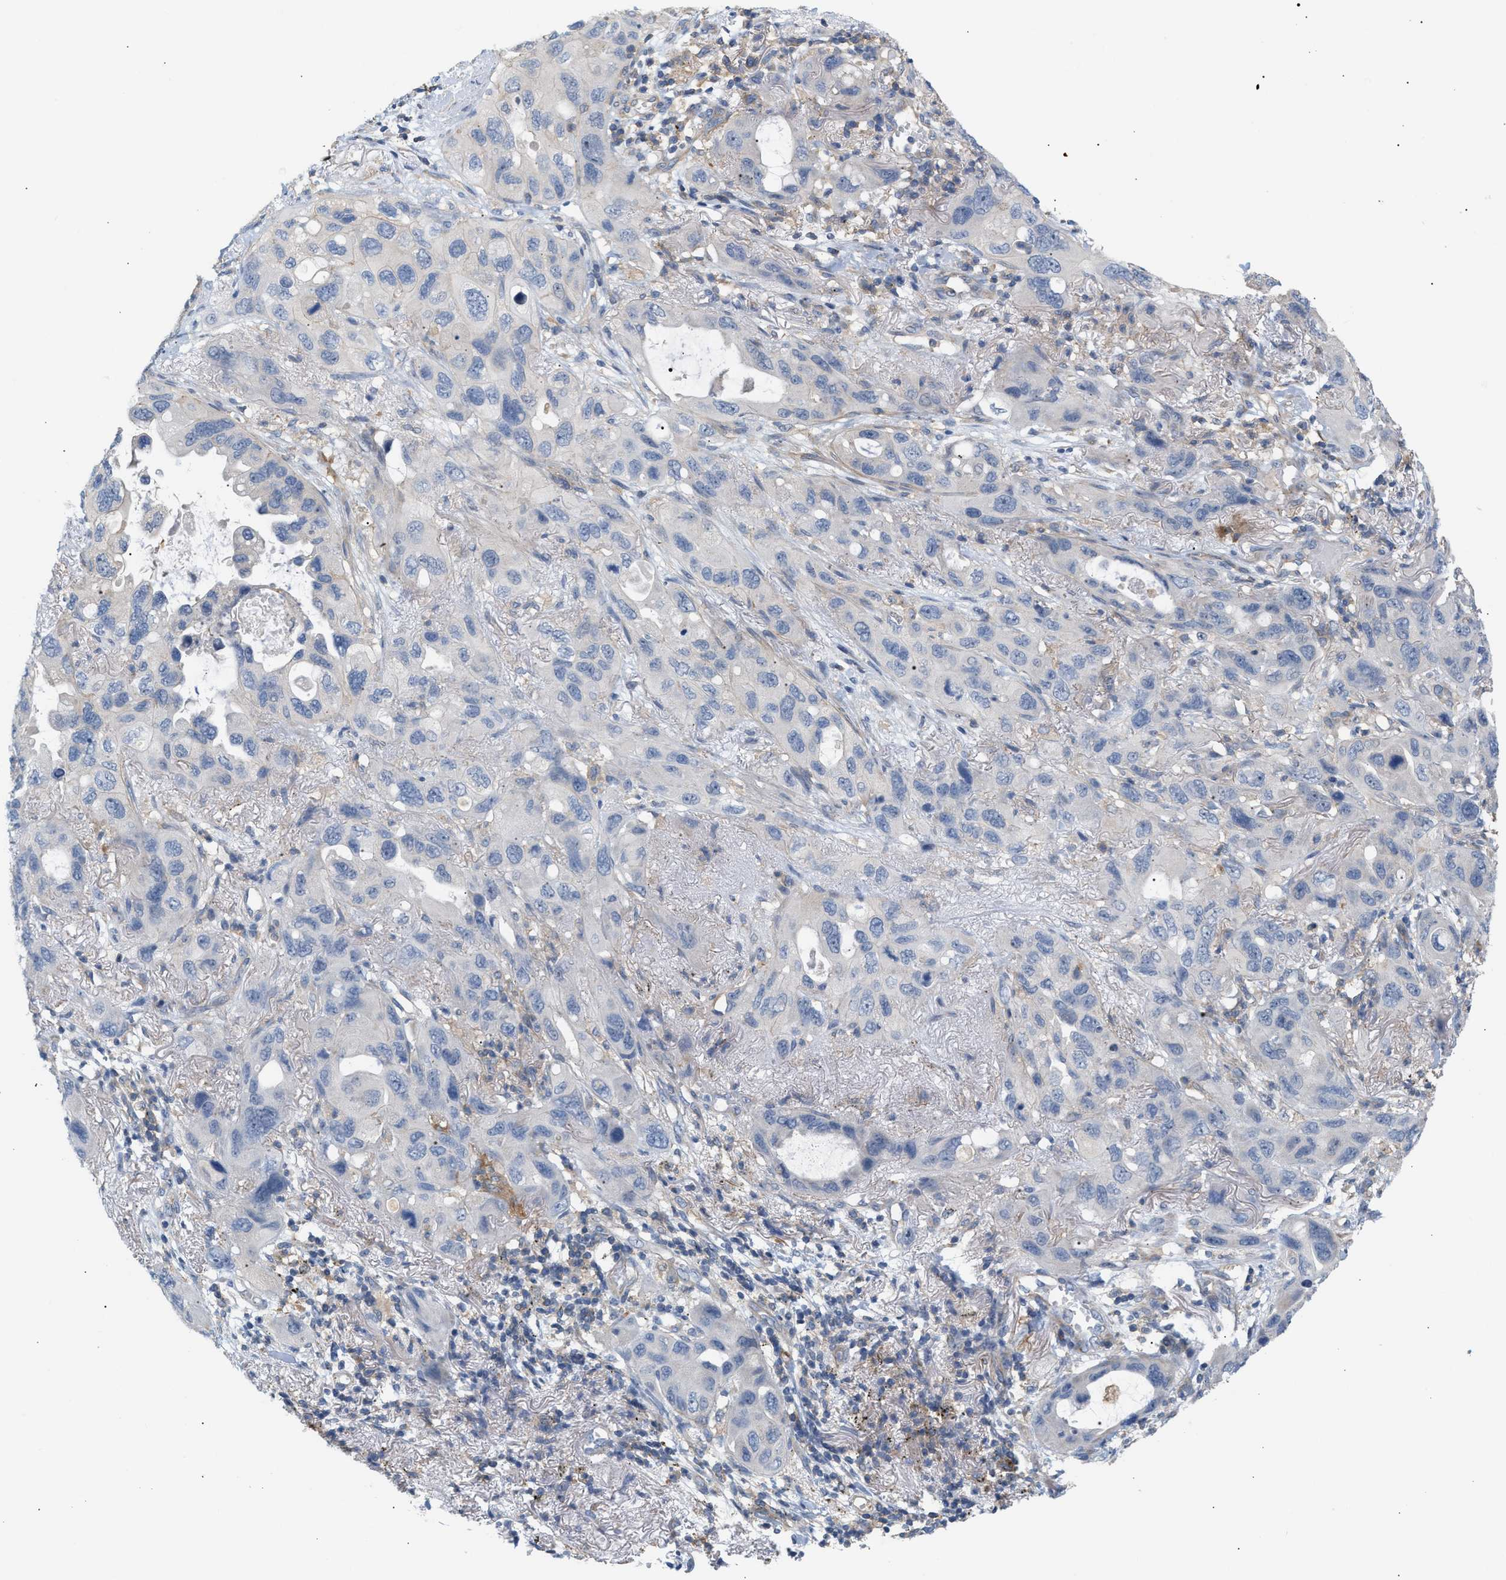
{"staining": {"intensity": "negative", "quantity": "none", "location": "none"}, "tissue": "lung cancer", "cell_type": "Tumor cells", "image_type": "cancer", "snomed": [{"axis": "morphology", "description": "Squamous cell carcinoma, NOS"}, {"axis": "topography", "description": "Lung"}], "caption": "An IHC histopathology image of lung cancer is shown. There is no staining in tumor cells of lung cancer. (Immunohistochemistry (ihc), brightfield microscopy, high magnification).", "gene": "LRCH1", "patient": {"sex": "female", "age": 73}}